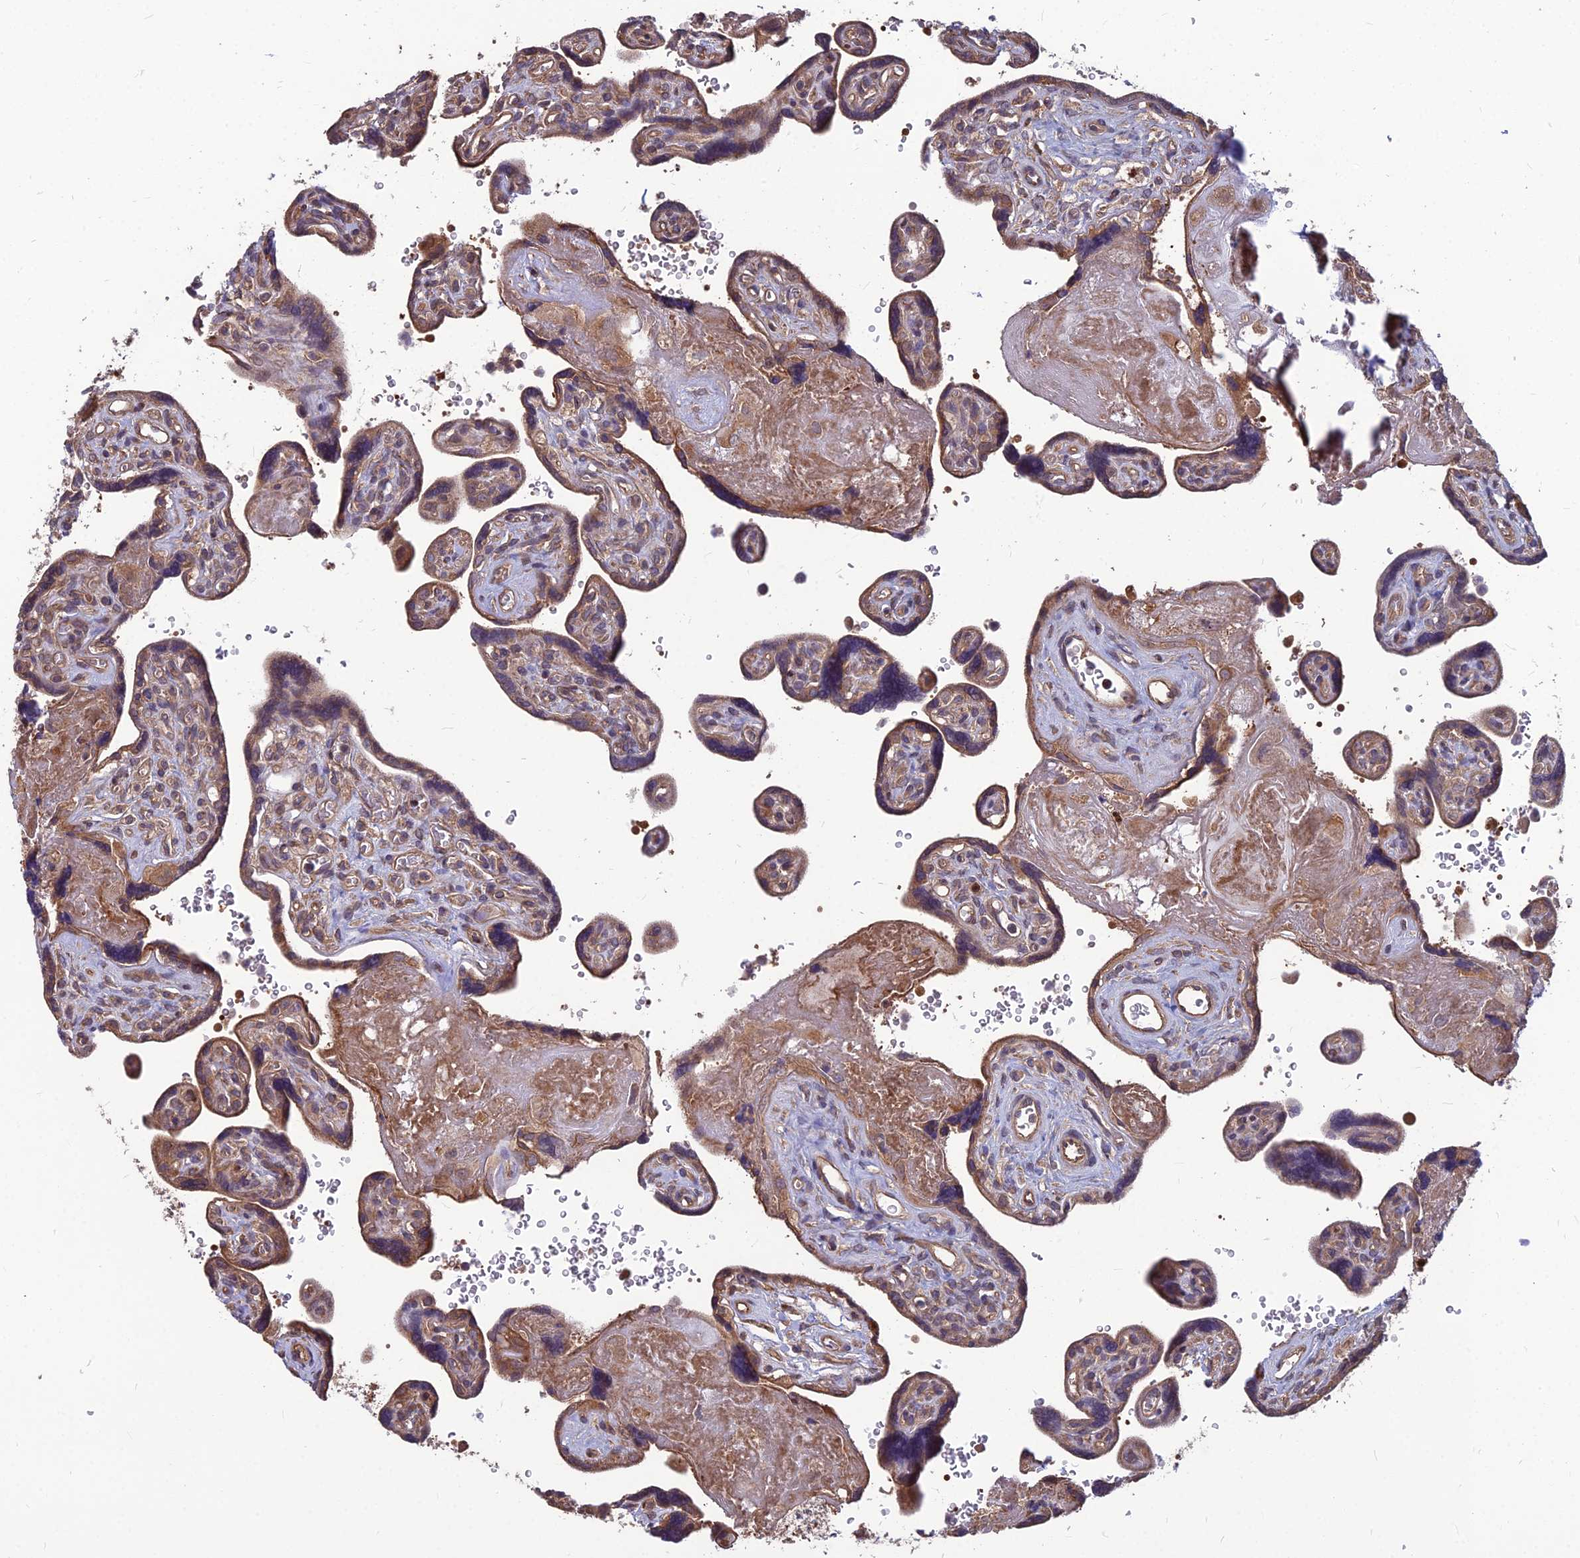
{"staining": {"intensity": "moderate", "quantity": "25%-75%", "location": "cytoplasmic/membranous"}, "tissue": "placenta", "cell_type": "Trophoblastic cells", "image_type": "normal", "snomed": [{"axis": "morphology", "description": "Normal tissue, NOS"}, {"axis": "topography", "description": "Placenta"}], "caption": "A medium amount of moderate cytoplasmic/membranous staining is appreciated in approximately 25%-75% of trophoblastic cells in benign placenta.", "gene": "LSM6", "patient": {"sex": "female", "age": 39}}